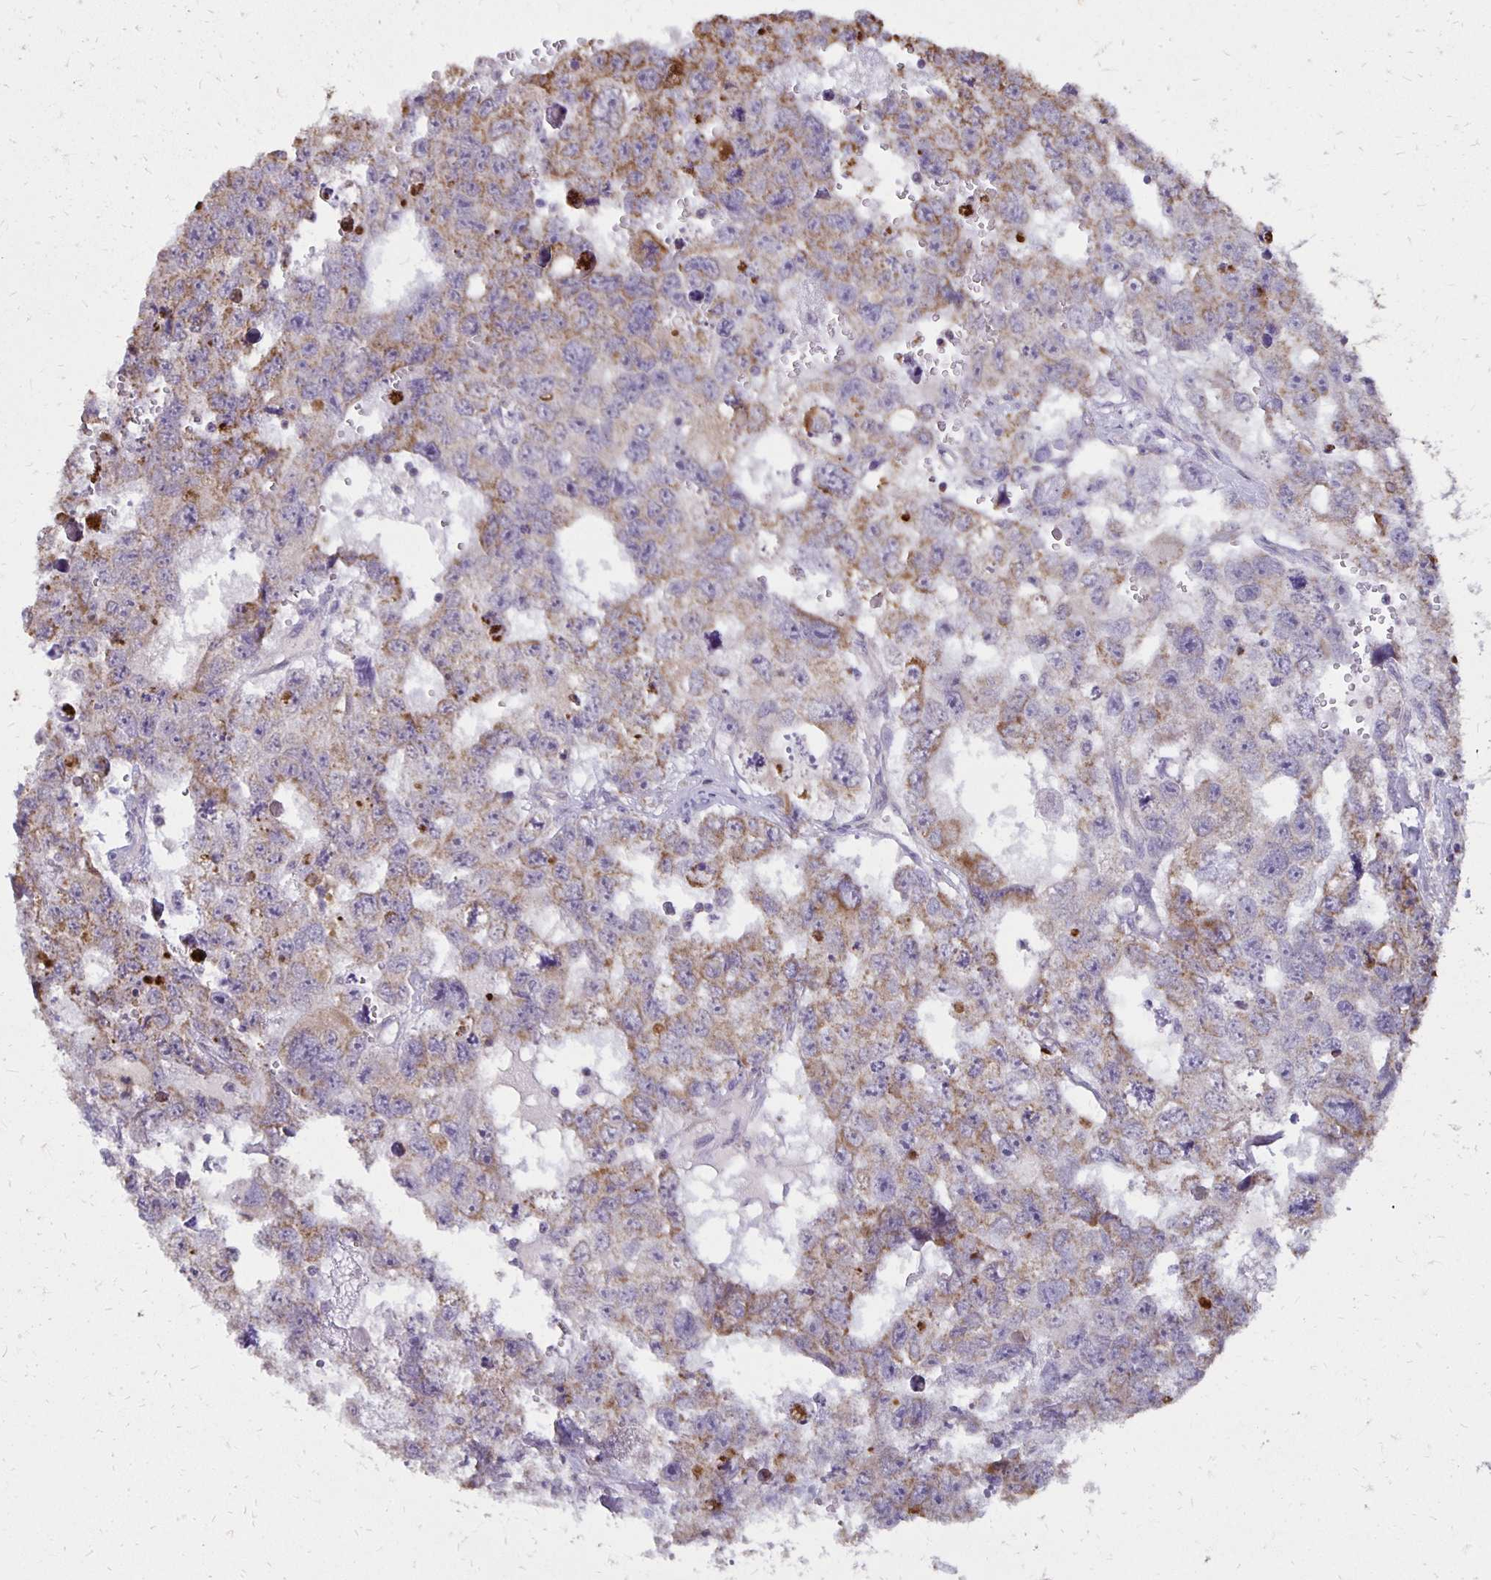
{"staining": {"intensity": "moderate", "quantity": "25%-75%", "location": "cytoplasmic/membranous"}, "tissue": "testis cancer", "cell_type": "Tumor cells", "image_type": "cancer", "snomed": [{"axis": "morphology", "description": "Seminoma, NOS"}, {"axis": "topography", "description": "Testis"}], "caption": "Human testis seminoma stained for a protein (brown) displays moderate cytoplasmic/membranous positive positivity in about 25%-75% of tumor cells.", "gene": "IER3", "patient": {"sex": "male", "age": 26}}